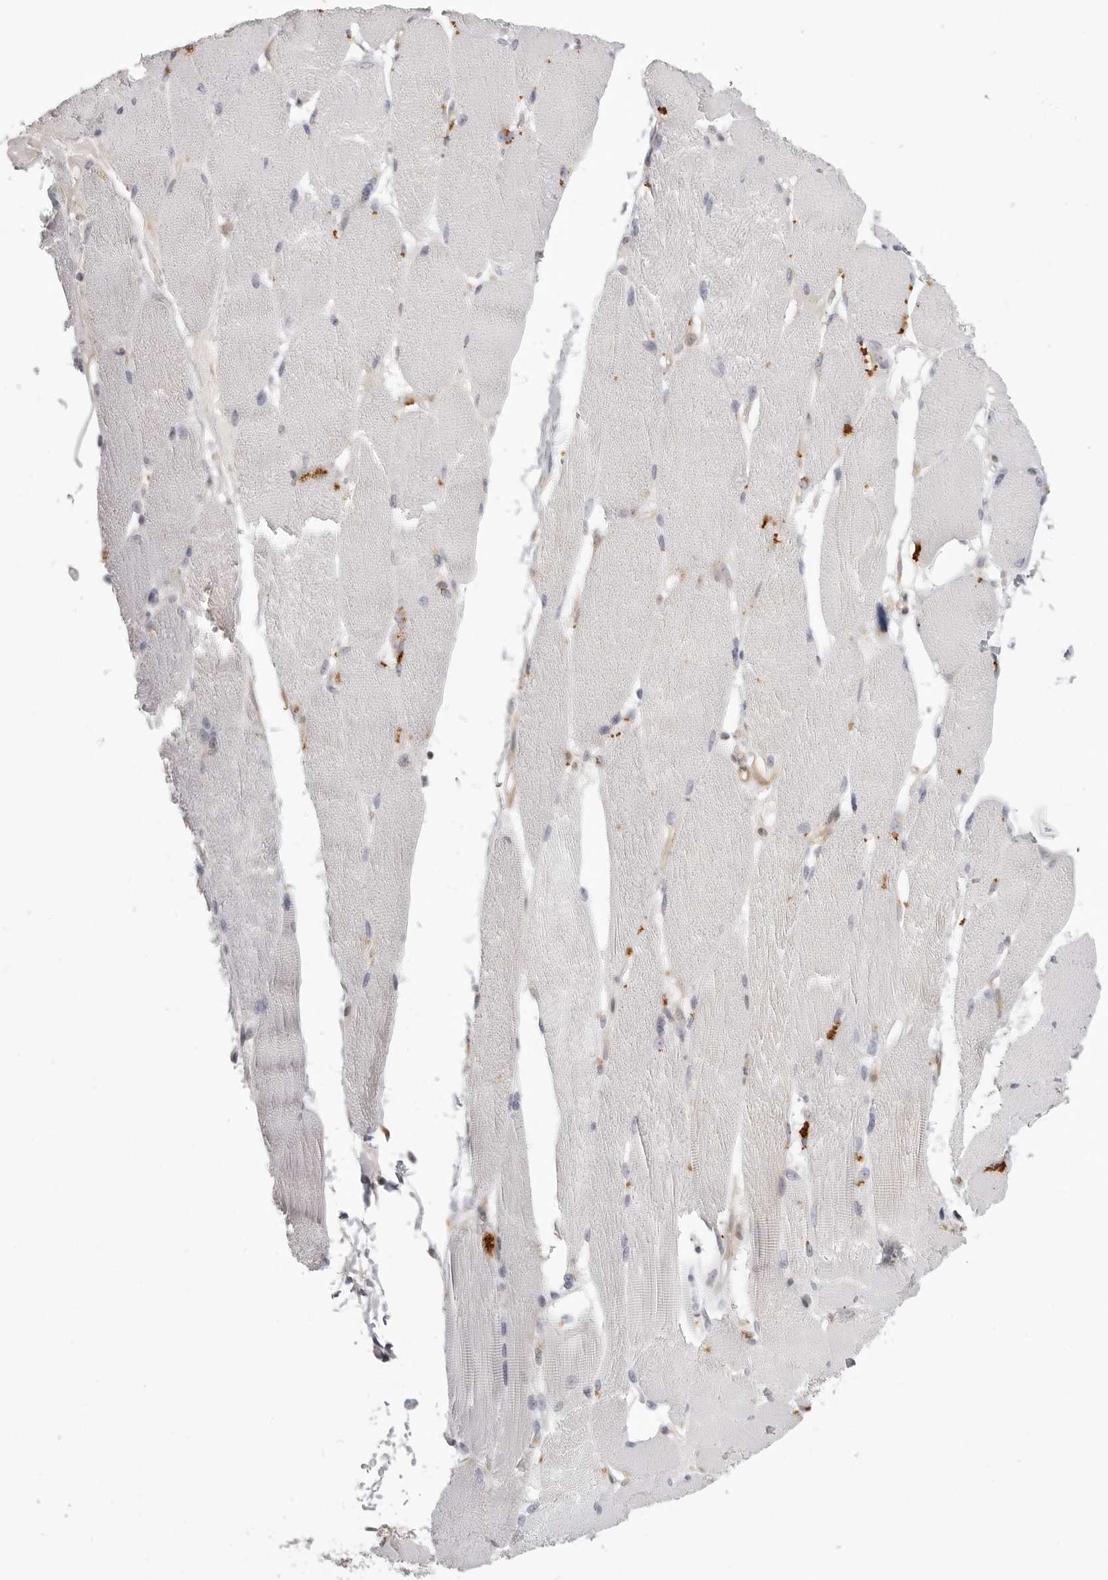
{"staining": {"intensity": "negative", "quantity": "none", "location": "none"}, "tissue": "skeletal muscle", "cell_type": "Myocytes", "image_type": "normal", "snomed": [{"axis": "morphology", "description": "Normal tissue, NOS"}, {"axis": "topography", "description": "Skin"}, {"axis": "topography", "description": "Skeletal muscle"}], "caption": "Protein analysis of normal skeletal muscle reveals no significant expression in myocytes.", "gene": "SUGCT", "patient": {"sex": "male", "age": 83}}